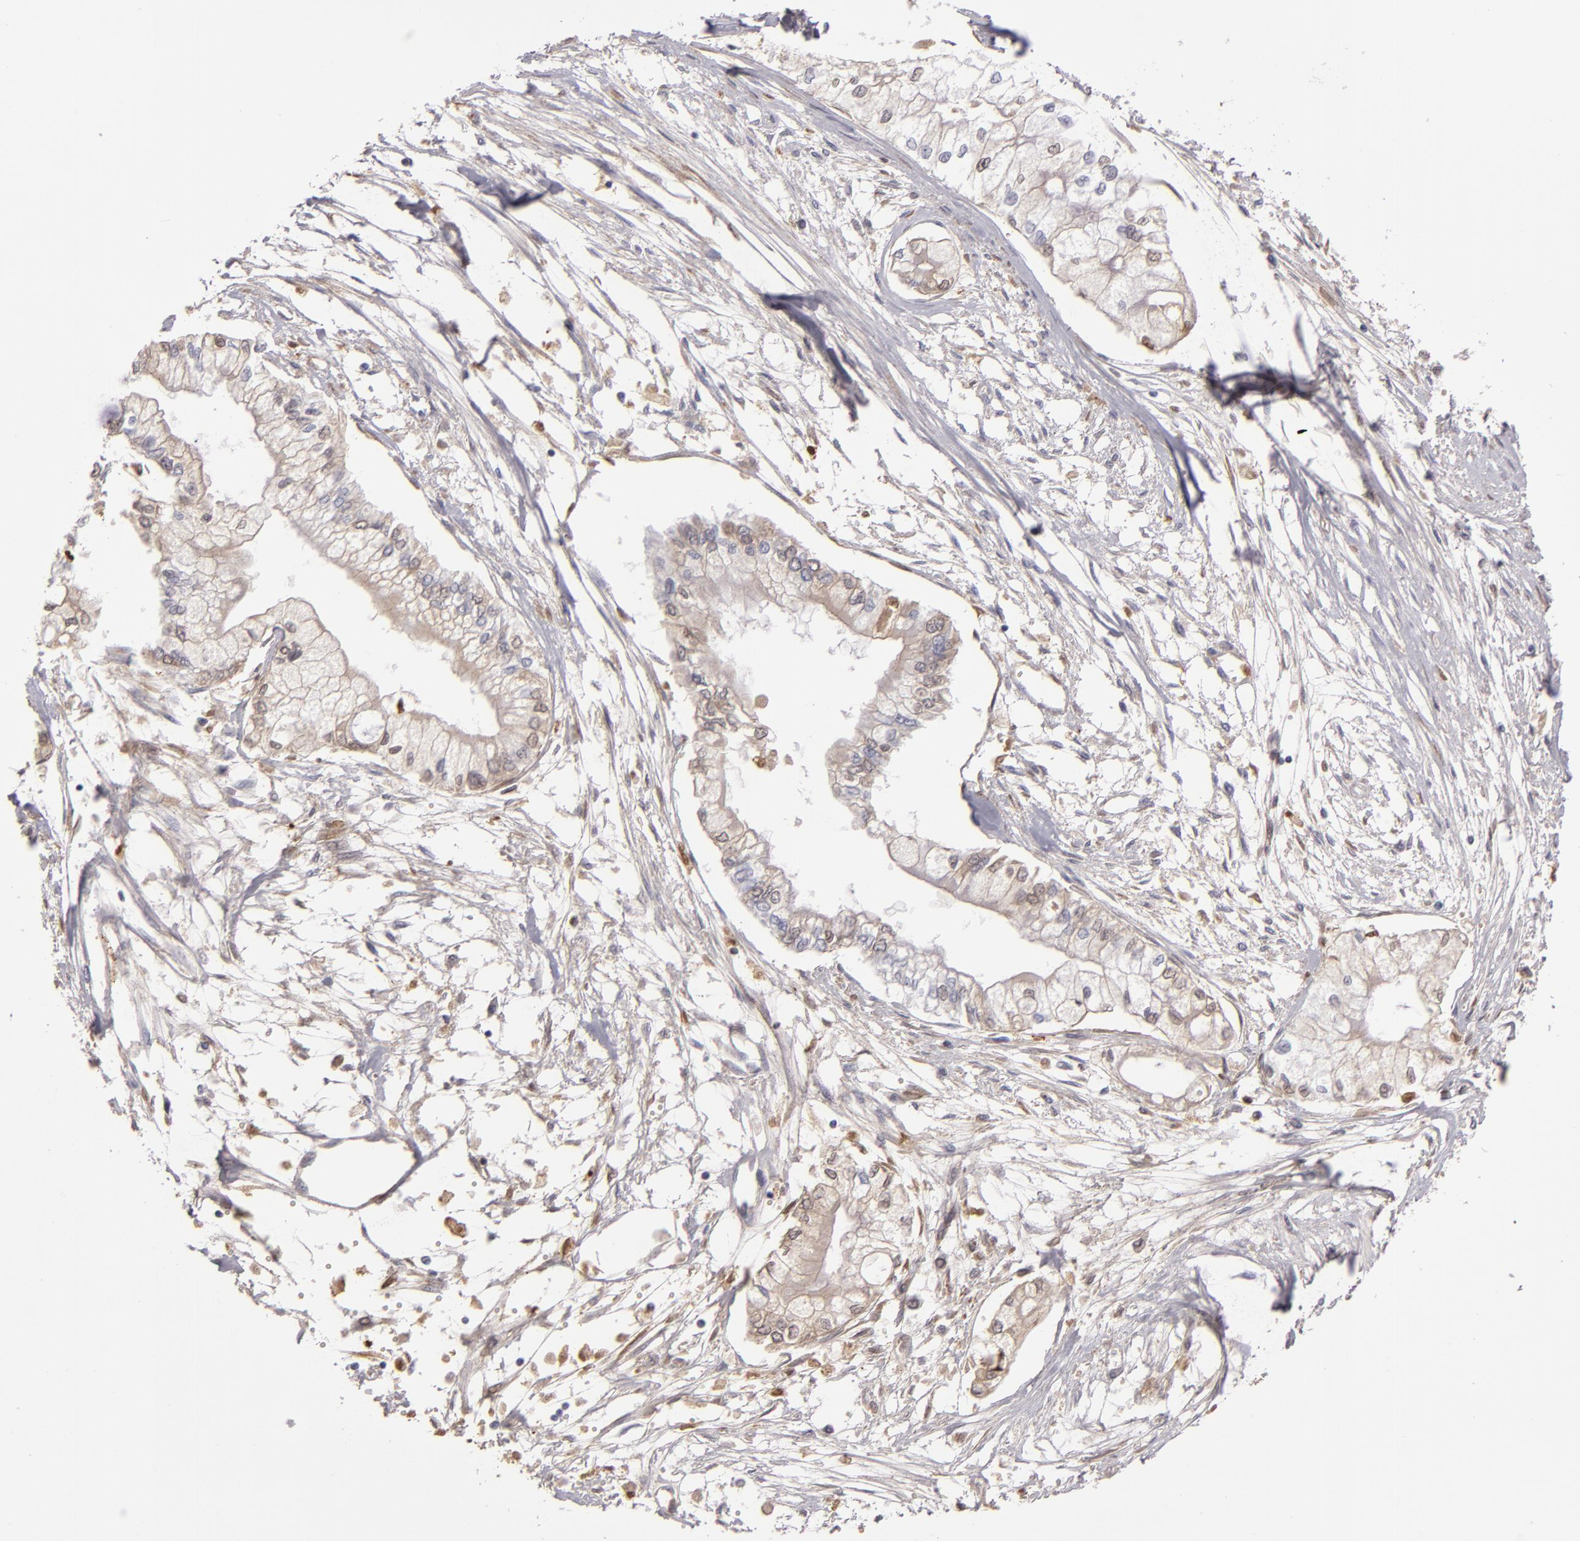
{"staining": {"intensity": "weak", "quantity": "<25%", "location": "cytoplasmic/membranous"}, "tissue": "pancreatic cancer", "cell_type": "Tumor cells", "image_type": "cancer", "snomed": [{"axis": "morphology", "description": "Adenocarcinoma, NOS"}, {"axis": "topography", "description": "Pancreas"}], "caption": "Protein analysis of pancreatic cancer reveals no significant staining in tumor cells.", "gene": "CFB", "patient": {"sex": "male", "age": 79}}